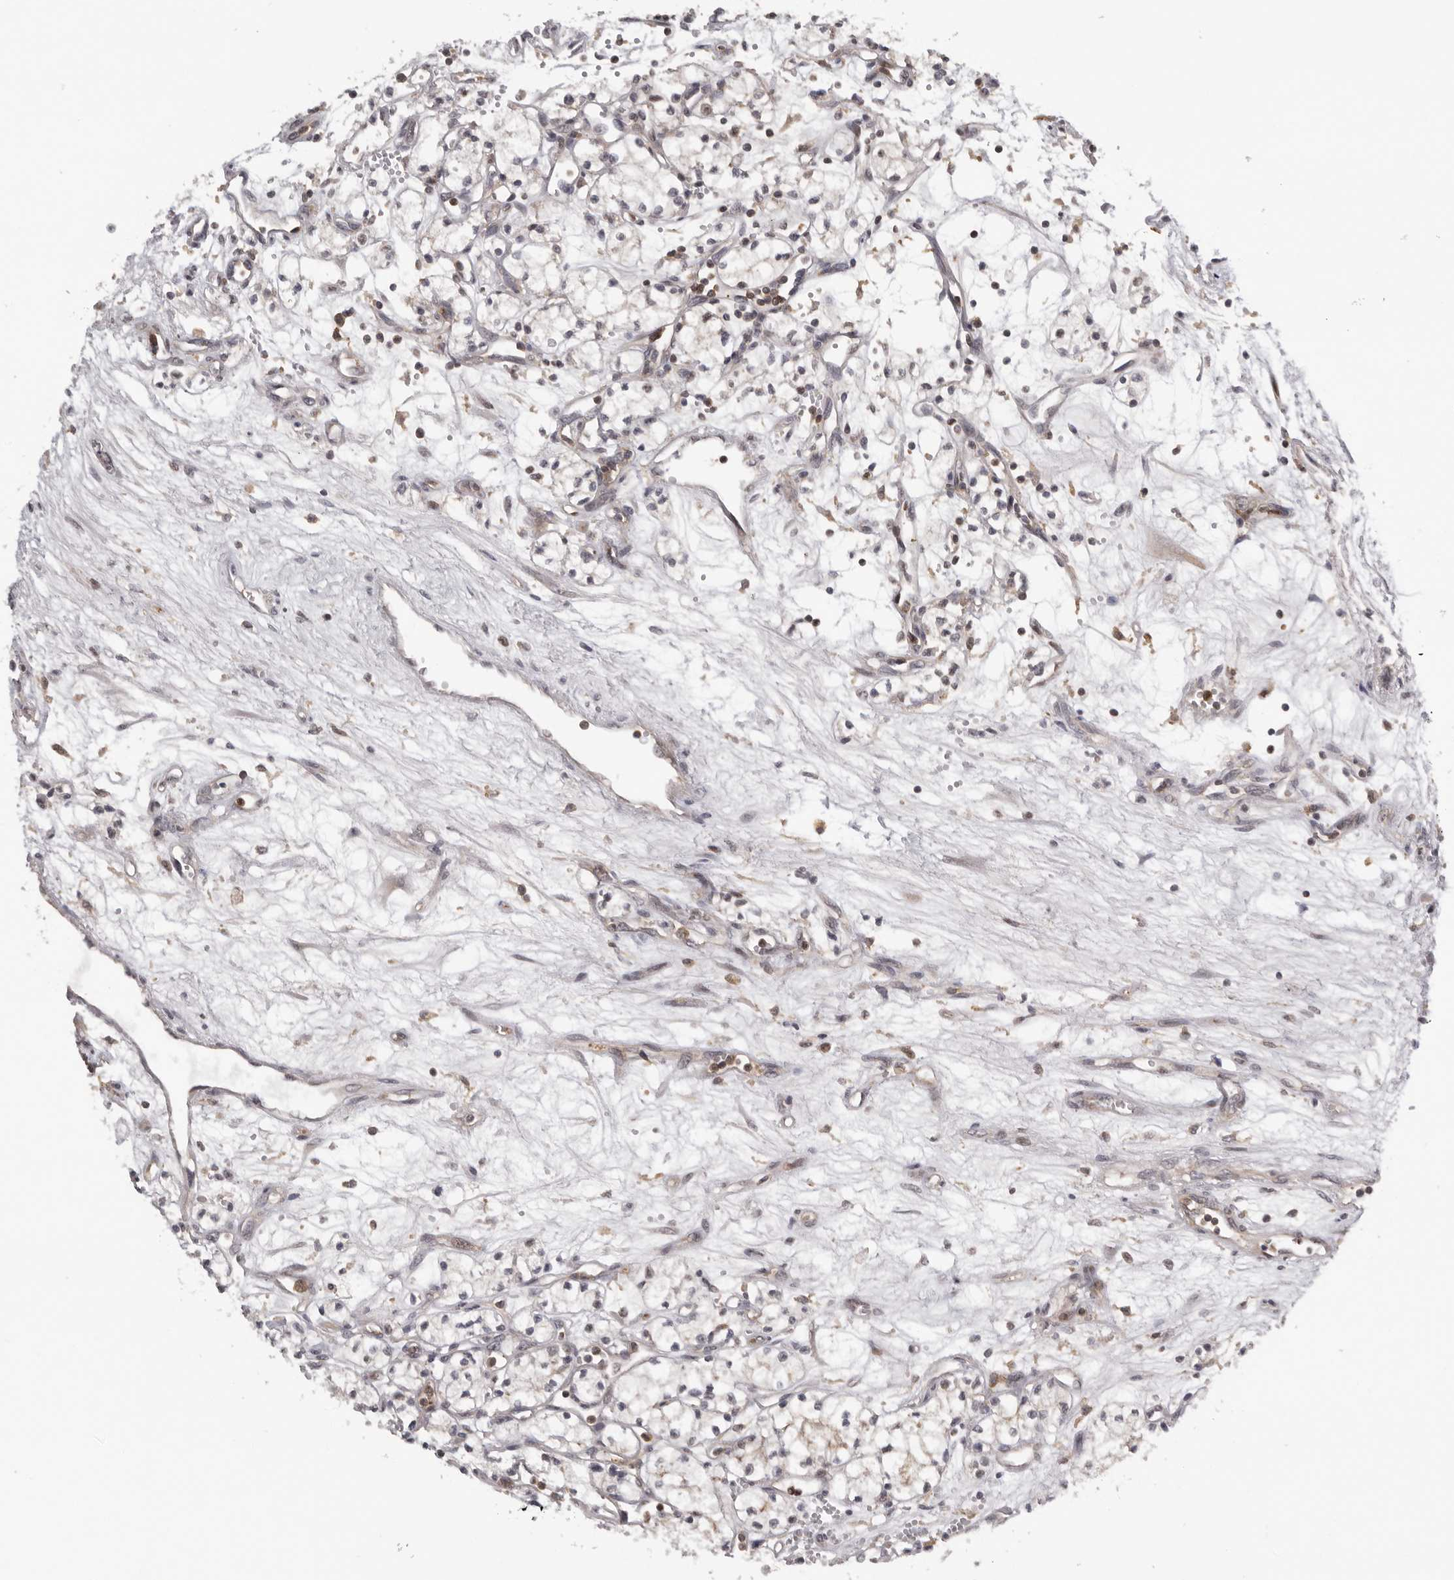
{"staining": {"intensity": "negative", "quantity": "none", "location": "none"}, "tissue": "renal cancer", "cell_type": "Tumor cells", "image_type": "cancer", "snomed": [{"axis": "morphology", "description": "Adenocarcinoma, NOS"}, {"axis": "topography", "description": "Kidney"}], "caption": "Adenocarcinoma (renal) stained for a protein using IHC displays no staining tumor cells.", "gene": "KIF2B", "patient": {"sex": "male", "age": 59}}